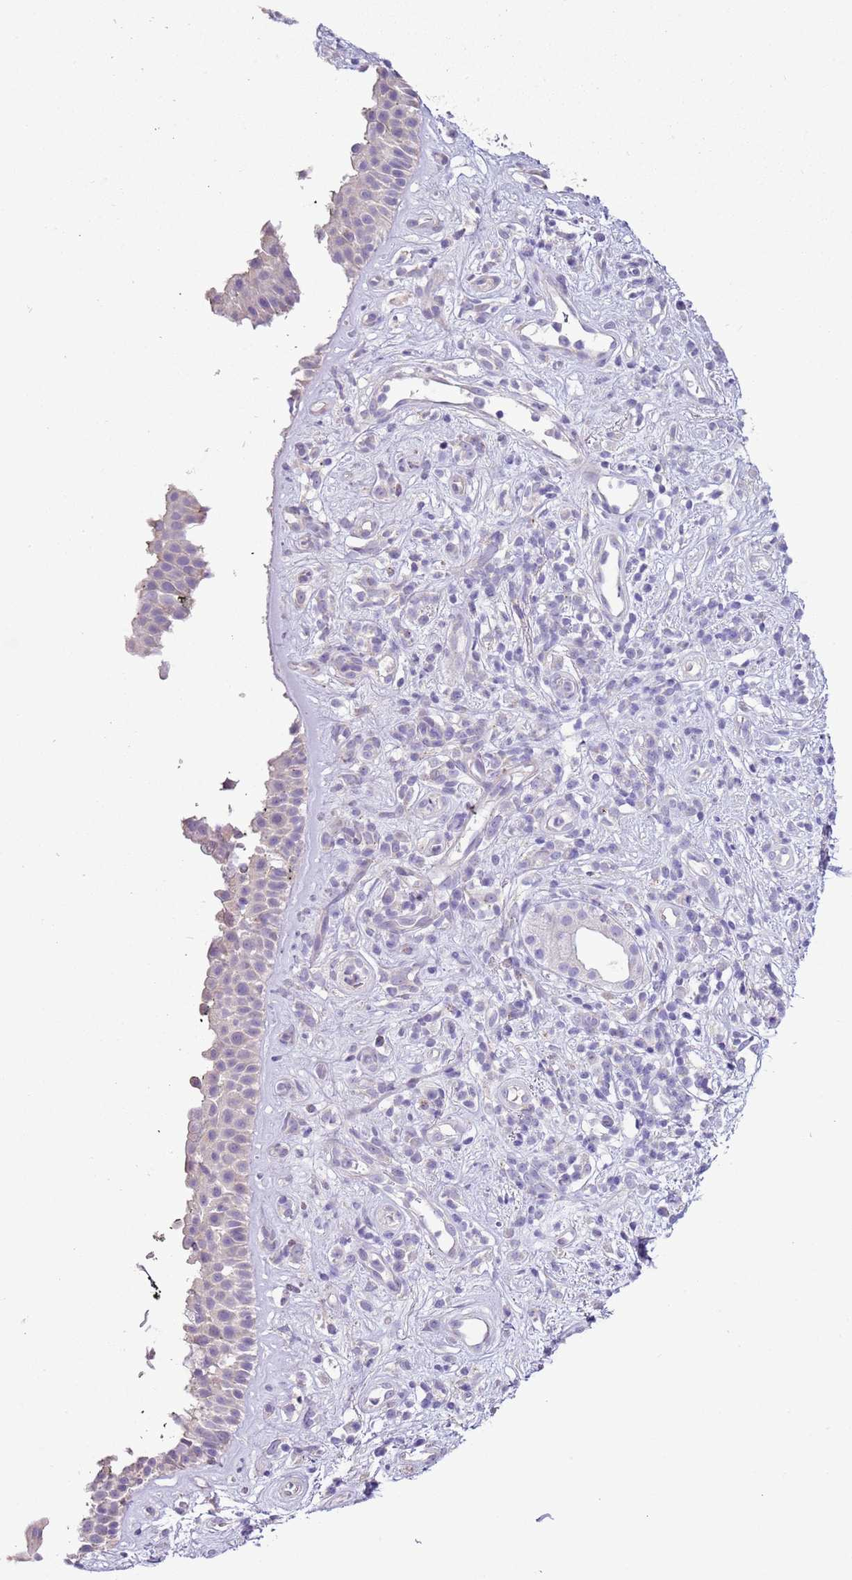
{"staining": {"intensity": "negative", "quantity": "none", "location": "none"}, "tissue": "nasopharynx", "cell_type": "Respiratory epithelial cells", "image_type": "normal", "snomed": [{"axis": "morphology", "description": "Normal tissue, NOS"}, {"axis": "morphology", "description": "Squamous cell carcinoma, NOS"}, {"axis": "topography", "description": "Nasopharynx"}, {"axis": "topography", "description": "Head-Neck"}], "caption": "High magnification brightfield microscopy of unremarkable nasopharynx stained with DAB (3,3'-diaminobenzidine) (brown) and counterstained with hematoxylin (blue): respiratory epithelial cells show no significant staining.", "gene": "ZNF697", "patient": {"sex": "male", "age": 85}}